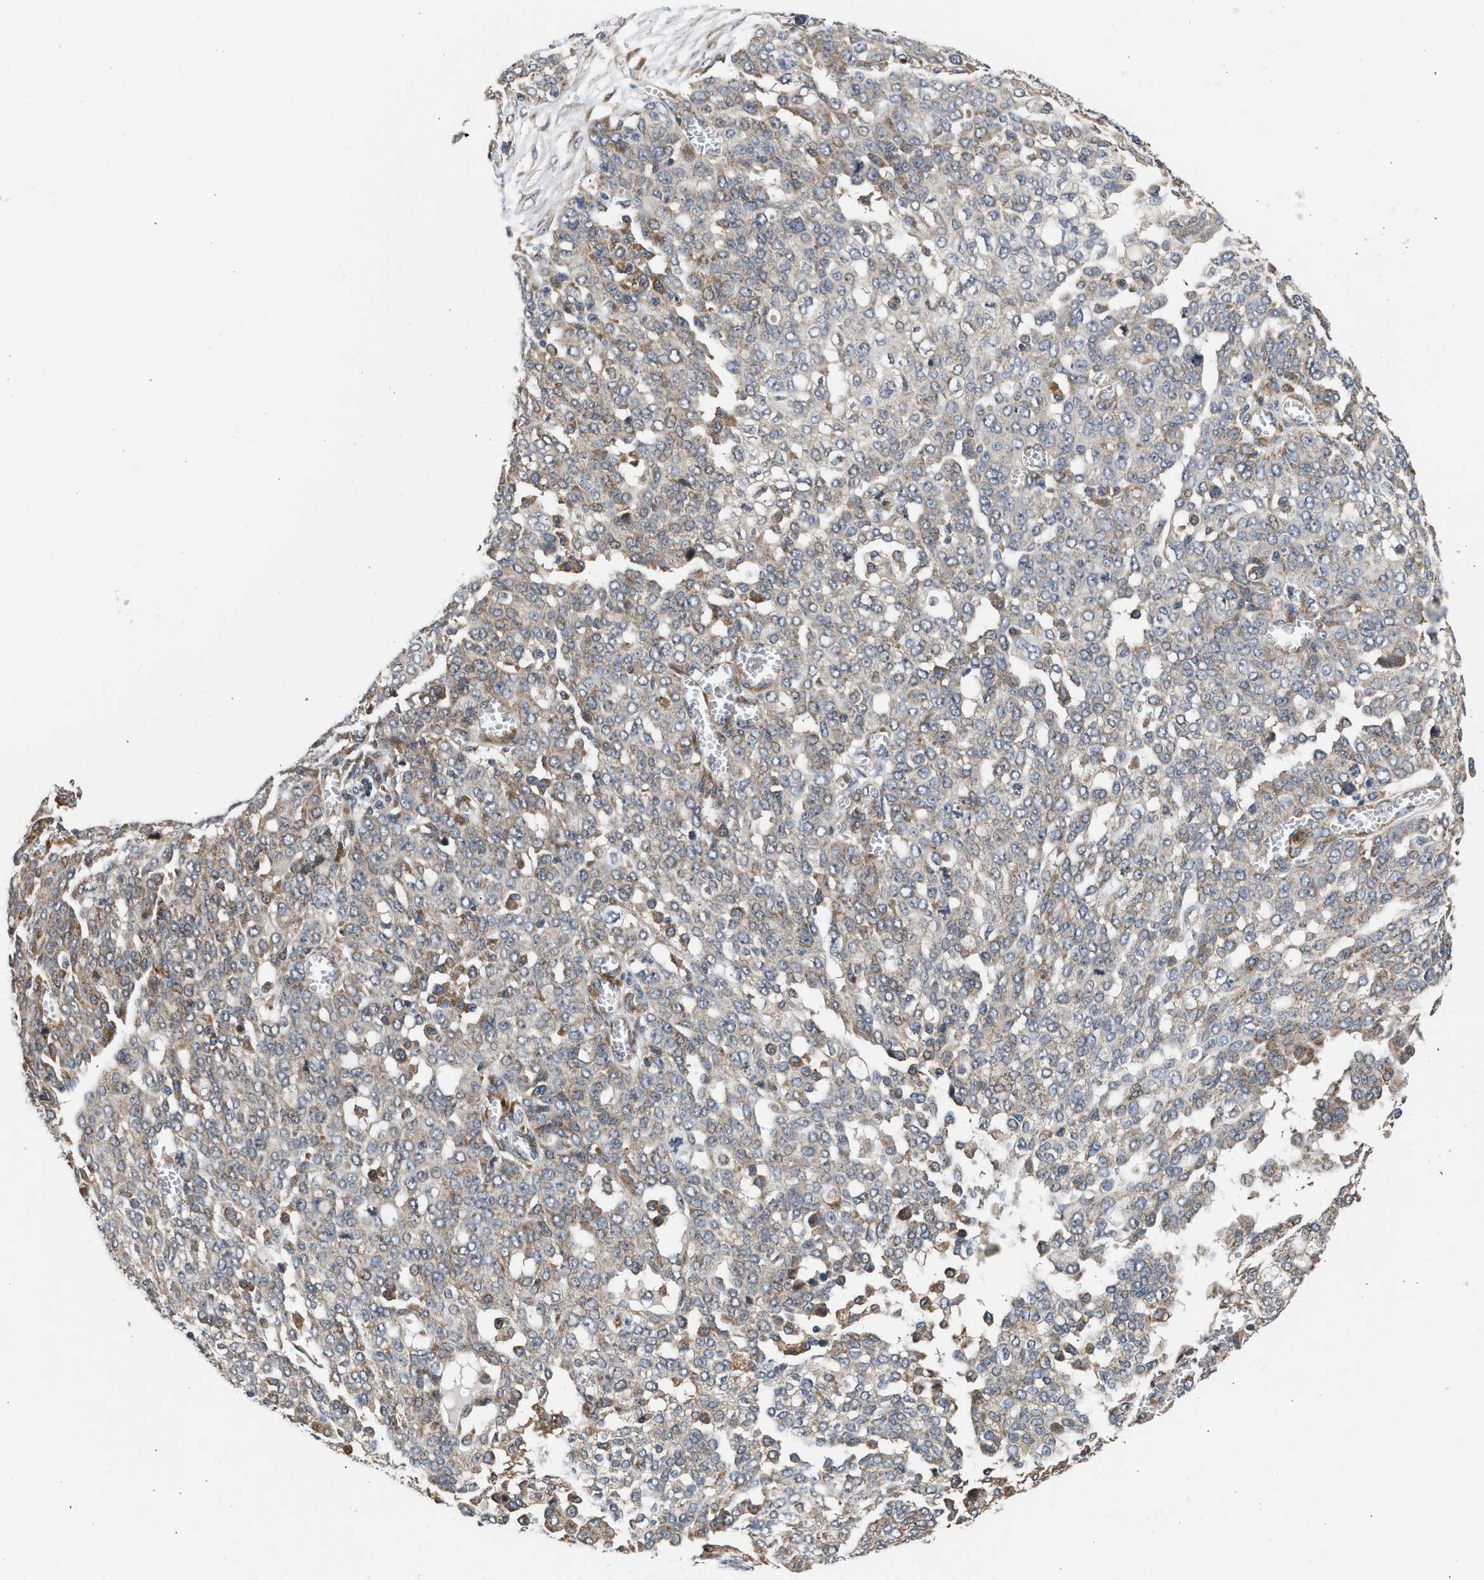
{"staining": {"intensity": "weak", "quantity": "<25%", "location": "cytoplasmic/membranous"}, "tissue": "ovarian cancer", "cell_type": "Tumor cells", "image_type": "cancer", "snomed": [{"axis": "morphology", "description": "Cystadenocarcinoma, serous, NOS"}, {"axis": "topography", "description": "Soft tissue"}, {"axis": "topography", "description": "Ovary"}], "caption": "Immunohistochemical staining of ovarian cancer (serous cystadenocarcinoma) shows no significant positivity in tumor cells. Brightfield microscopy of immunohistochemistry (IHC) stained with DAB (brown) and hematoxylin (blue), captured at high magnification.", "gene": "POLG2", "patient": {"sex": "female", "age": 57}}